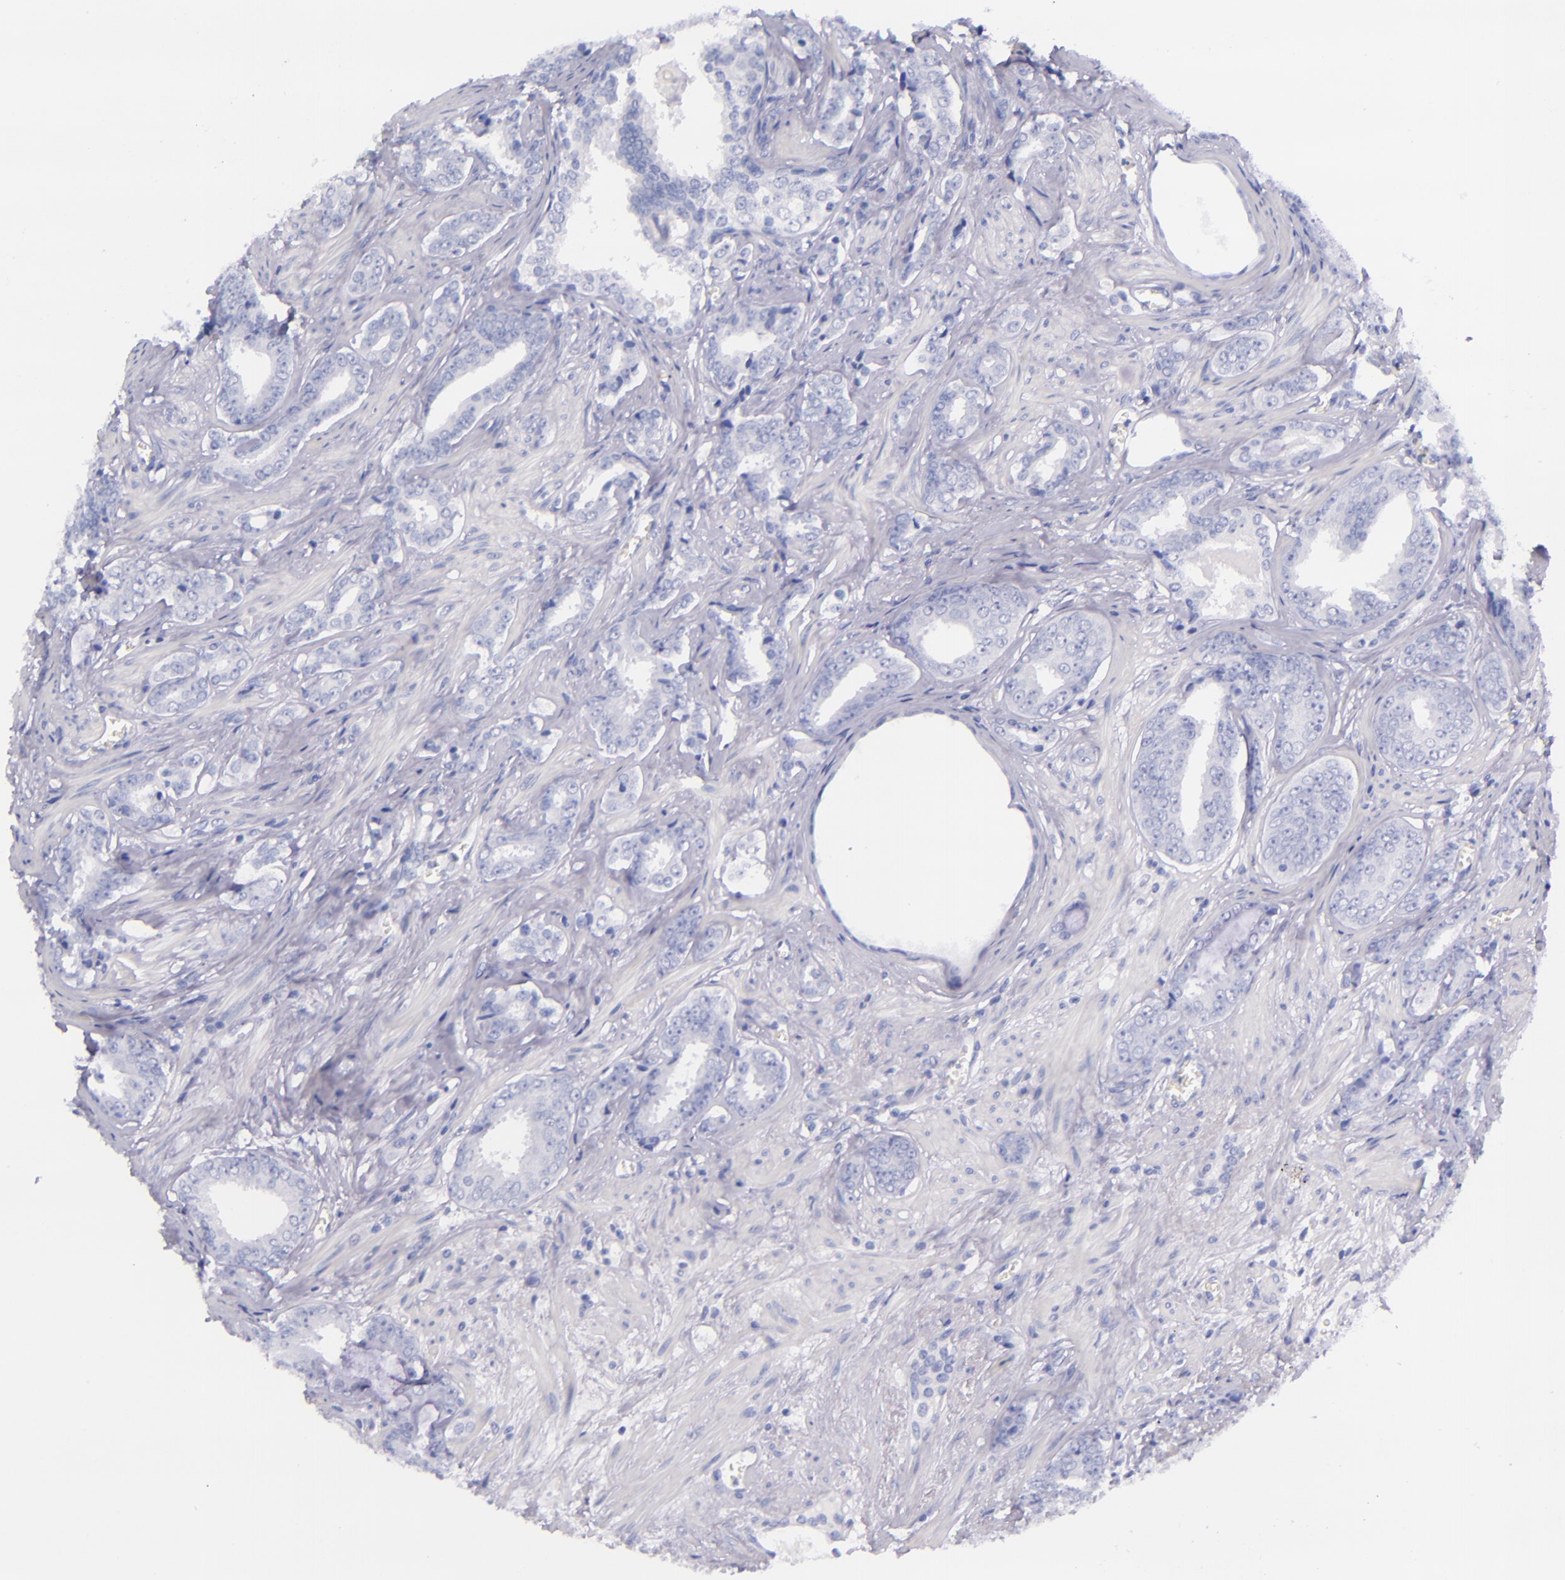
{"staining": {"intensity": "negative", "quantity": "none", "location": "none"}, "tissue": "prostate cancer", "cell_type": "Tumor cells", "image_type": "cancer", "snomed": [{"axis": "morphology", "description": "Adenocarcinoma, Medium grade"}, {"axis": "topography", "description": "Prostate"}], "caption": "Micrograph shows no protein staining in tumor cells of prostate cancer tissue. Brightfield microscopy of immunohistochemistry stained with DAB (3,3'-diaminobenzidine) (brown) and hematoxylin (blue), captured at high magnification.", "gene": "LAG3", "patient": {"sex": "male", "age": 79}}